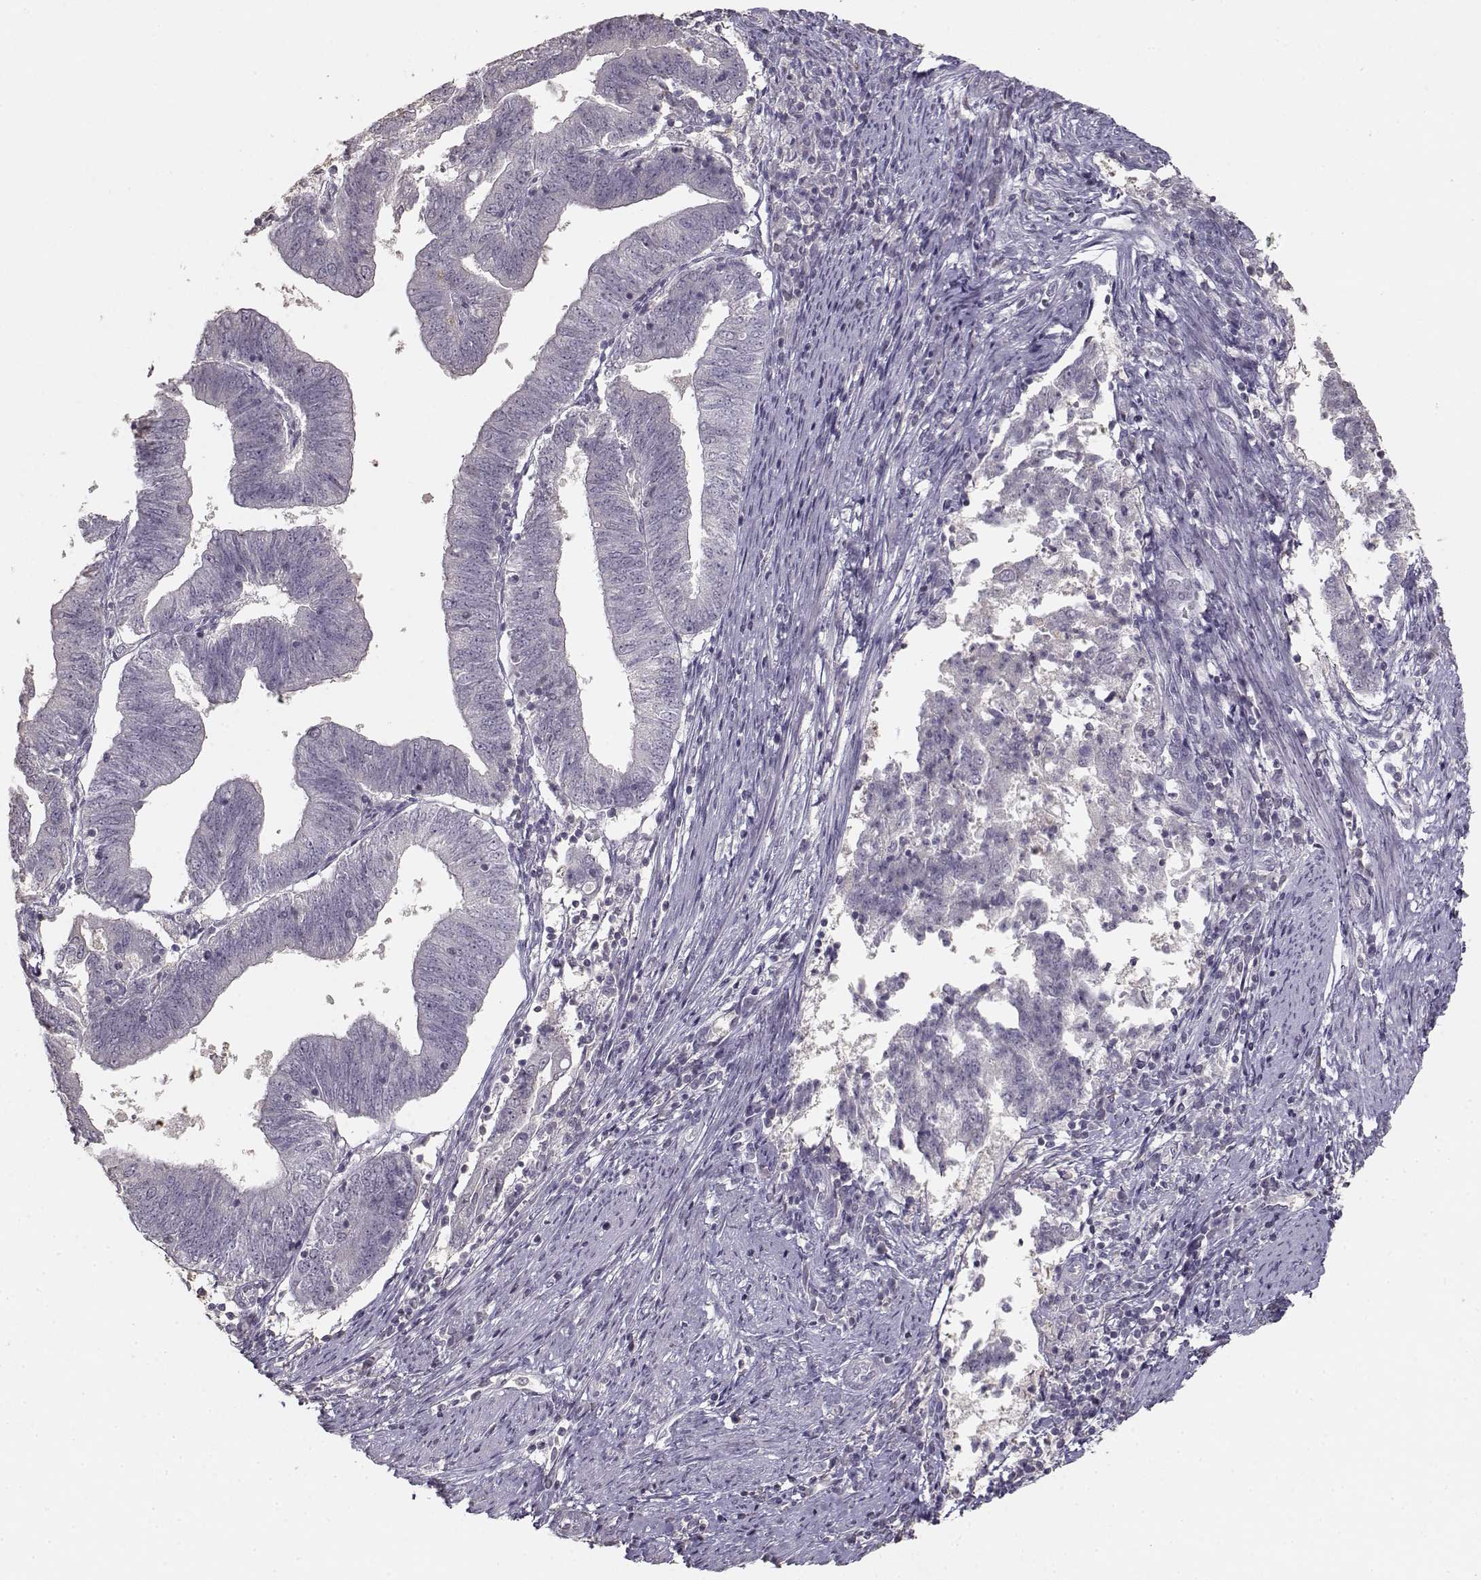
{"staining": {"intensity": "negative", "quantity": "none", "location": "none"}, "tissue": "endometrial cancer", "cell_type": "Tumor cells", "image_type": "cancer", "snomed": [{"axis": "morphology", "description": "Adenocarcinoma, NOS"}, {"axis": "topography", "description": "Endometrium"}], "caption": "The micrograph reveals no staining of tumor cells in adenocarcinoma (endometrial). (DAB (3,3'-diaminobenzidine) IHC, high magnification).", "gene": "UROC1", "patient": {"sex": "female", "age": 82}}